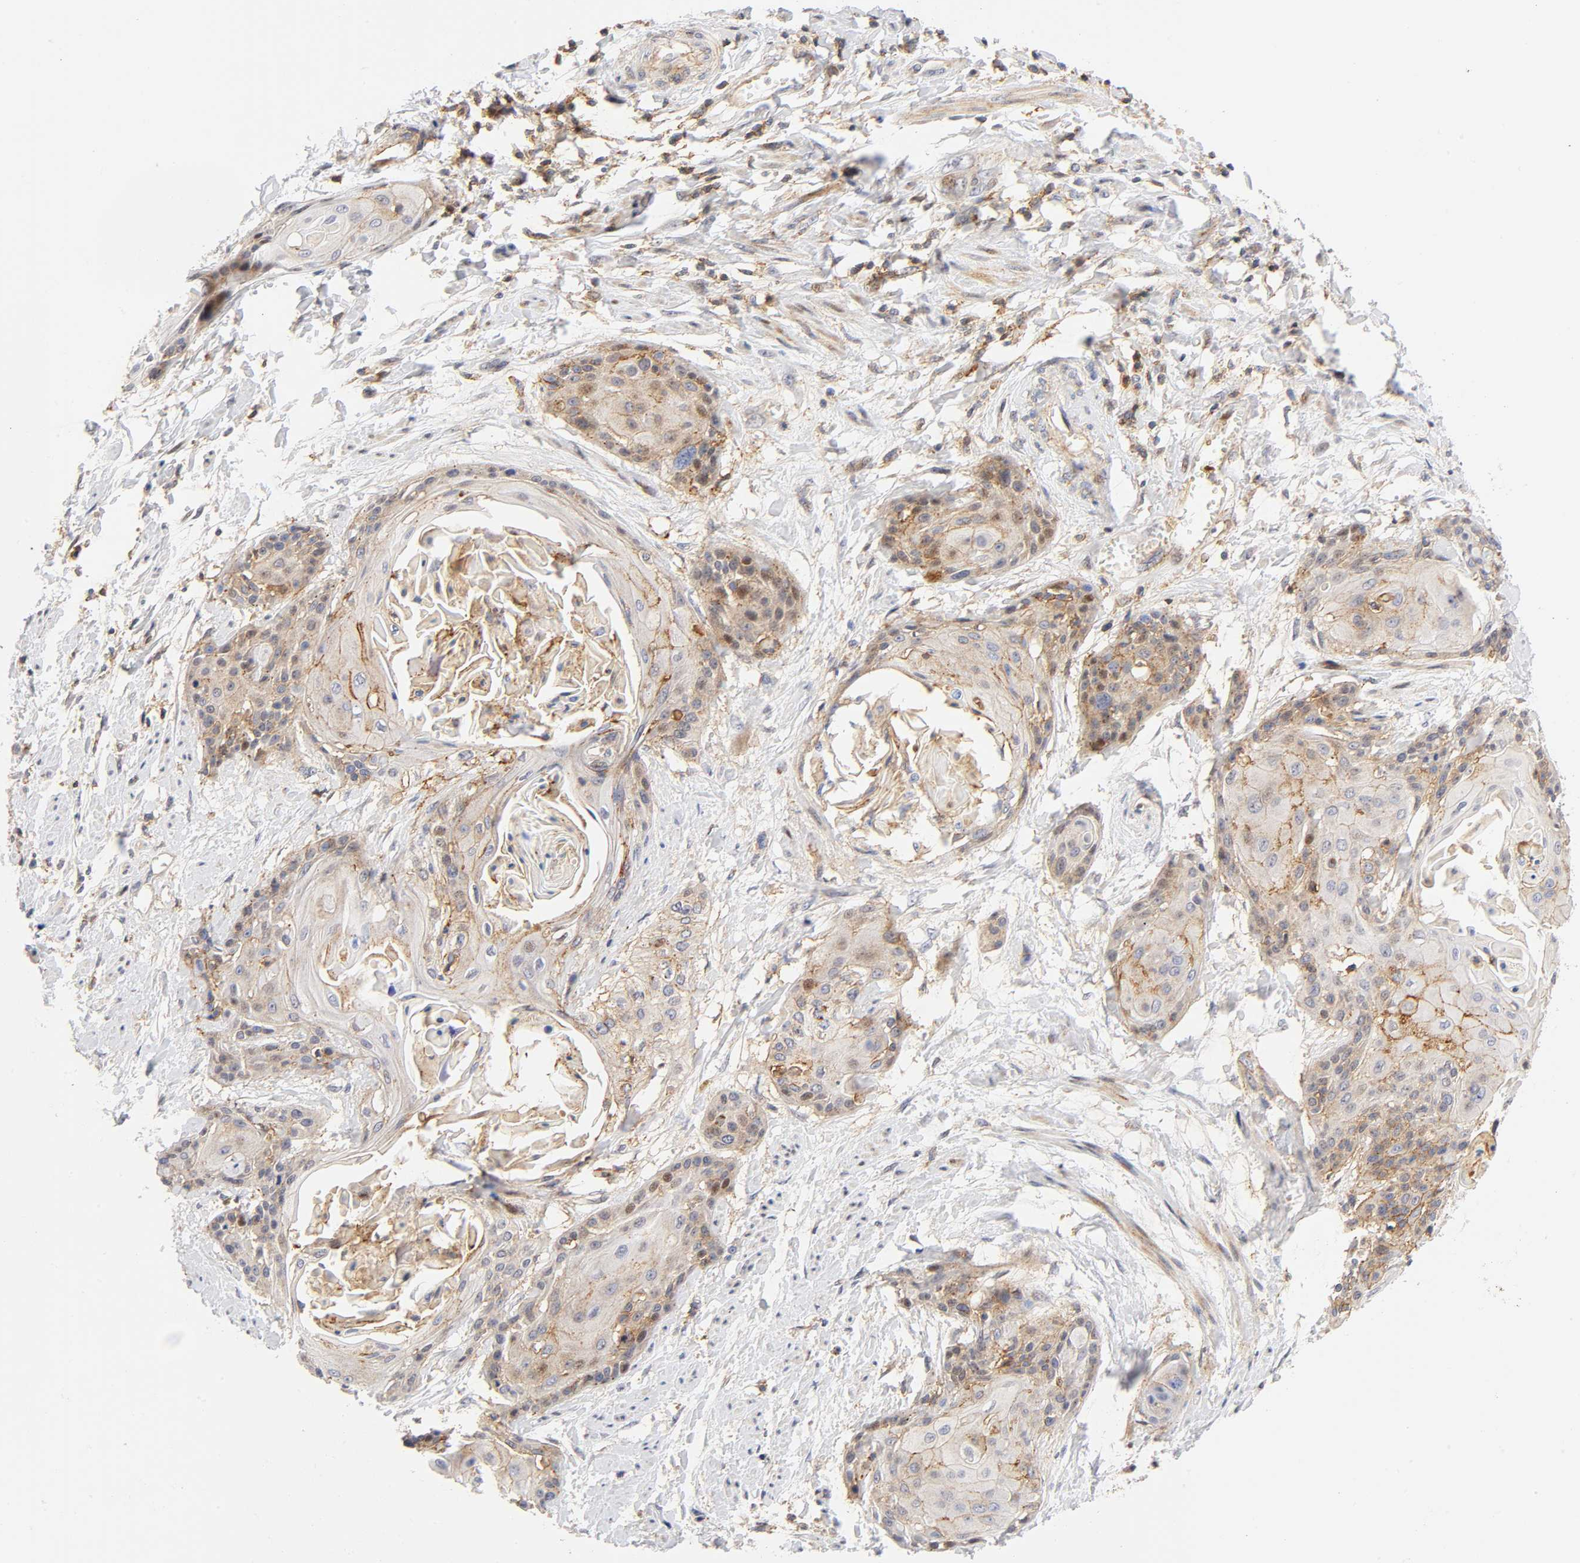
{"staining": {"intensity": "weak", "quantity": ">75%", "location": "cytoplasmic/membranous"}, "tissue": "cervical cancer", "cell_type": "Tumor cells", "image_type": "cancer", "snomed": [{"axis": "morphology", "description": "Squamous cell carcinoma, NOS"}, {"axis": "topography", "description": "Cervix"}], "caption": "Immunohistochemistry (DAB) staining of human cervical cancer (squamous cell carcinoma) displays weak cytoplasmic/membranous protein expression in approximately >75% of tumor cells.", "gene": "ANXA7", "patient": {"sex": "female", "age": 57}}